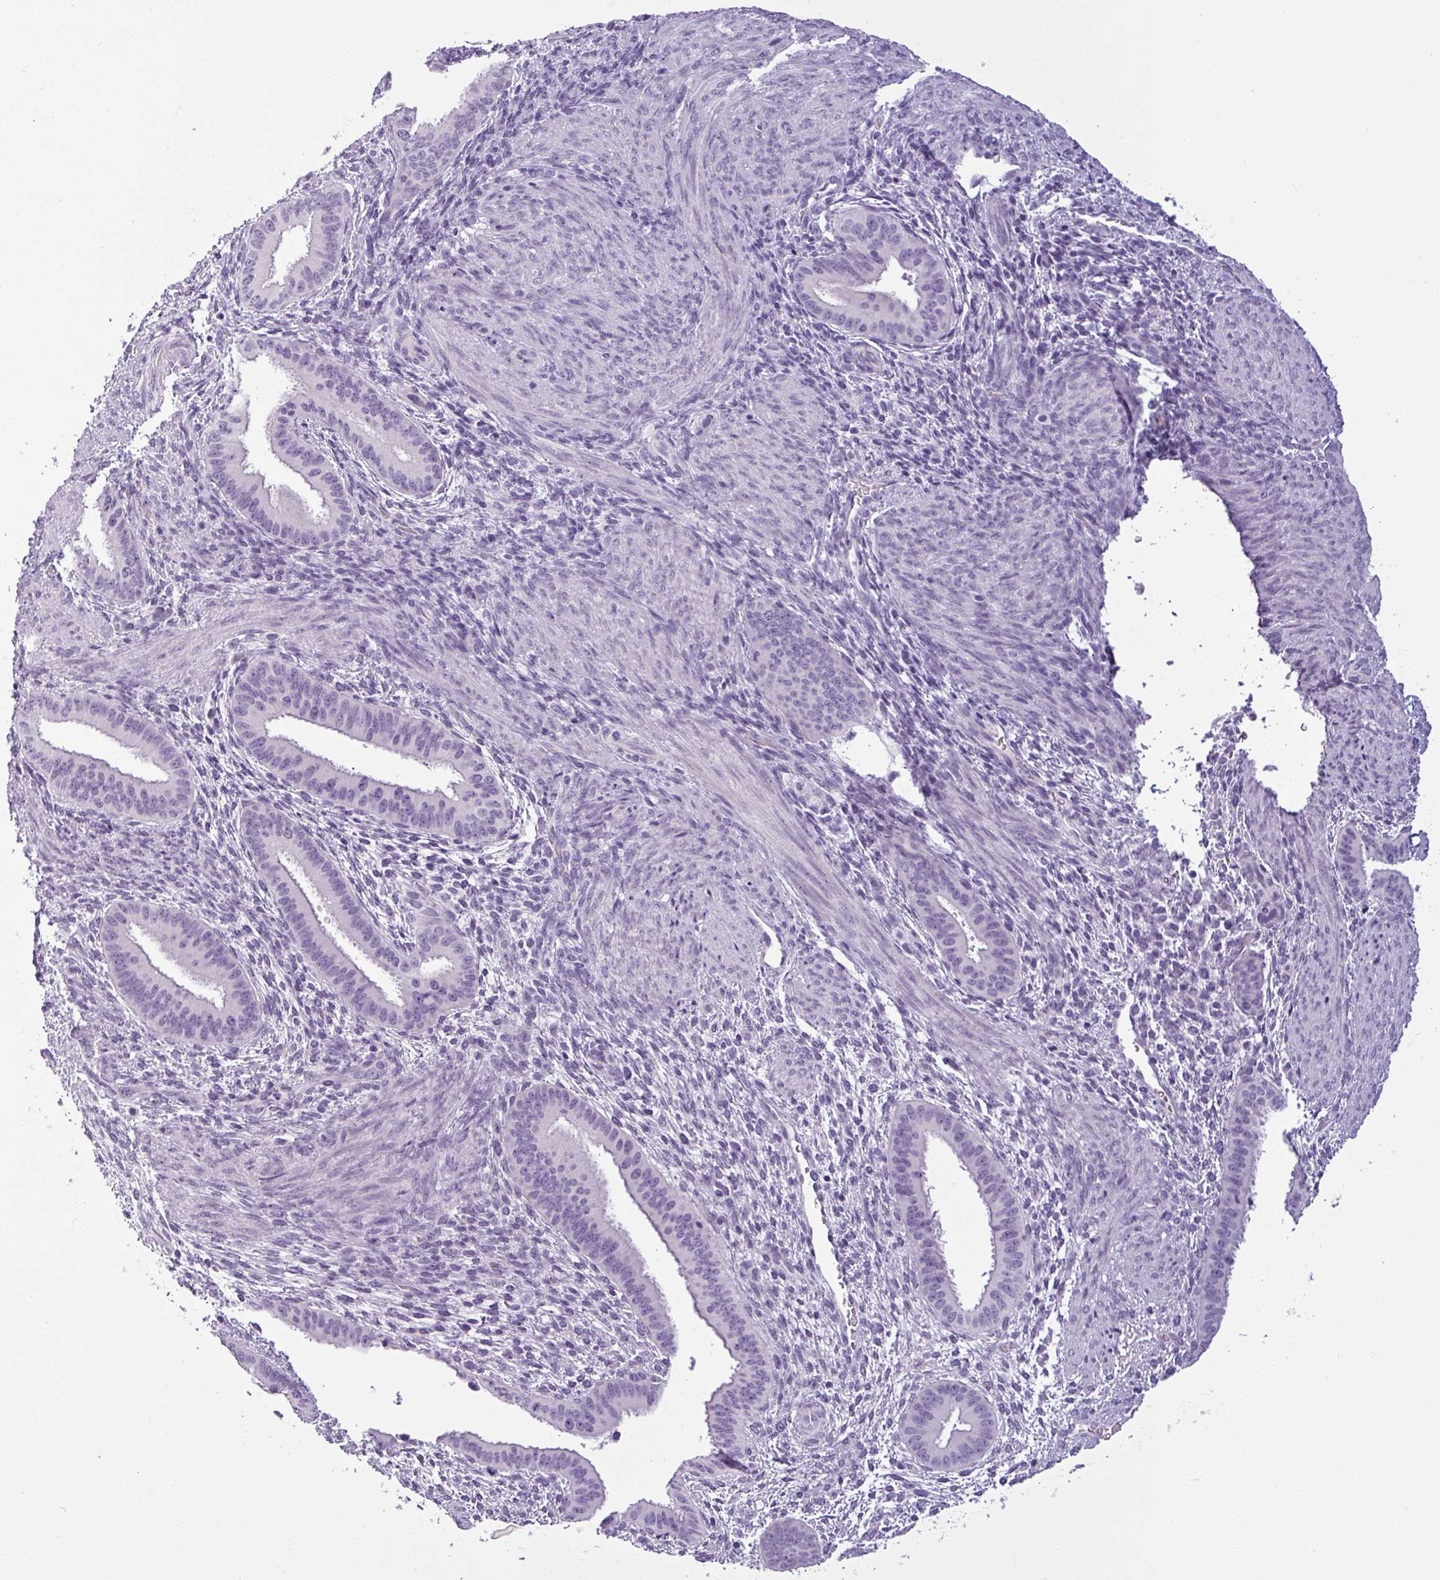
{"staining": {"intensity": "negative", "quantity": "none", "location": "none"}, "tissue": "endometrium", "cell_type": "Cells in endometrial stroma", "image_type": "normal", "snomed": [{"axis": "morphology", "description": "Normal tissue, NOS"}, {"axis": "topography", "description": "Endometrium"}], "caption": "This is an immunohistochemistry photomicrograph of normal human endometrium. There is no expression in cells in endometrial stroma.", "gene": "CDH16", "patient": {"sex": "female", "age": 36}}